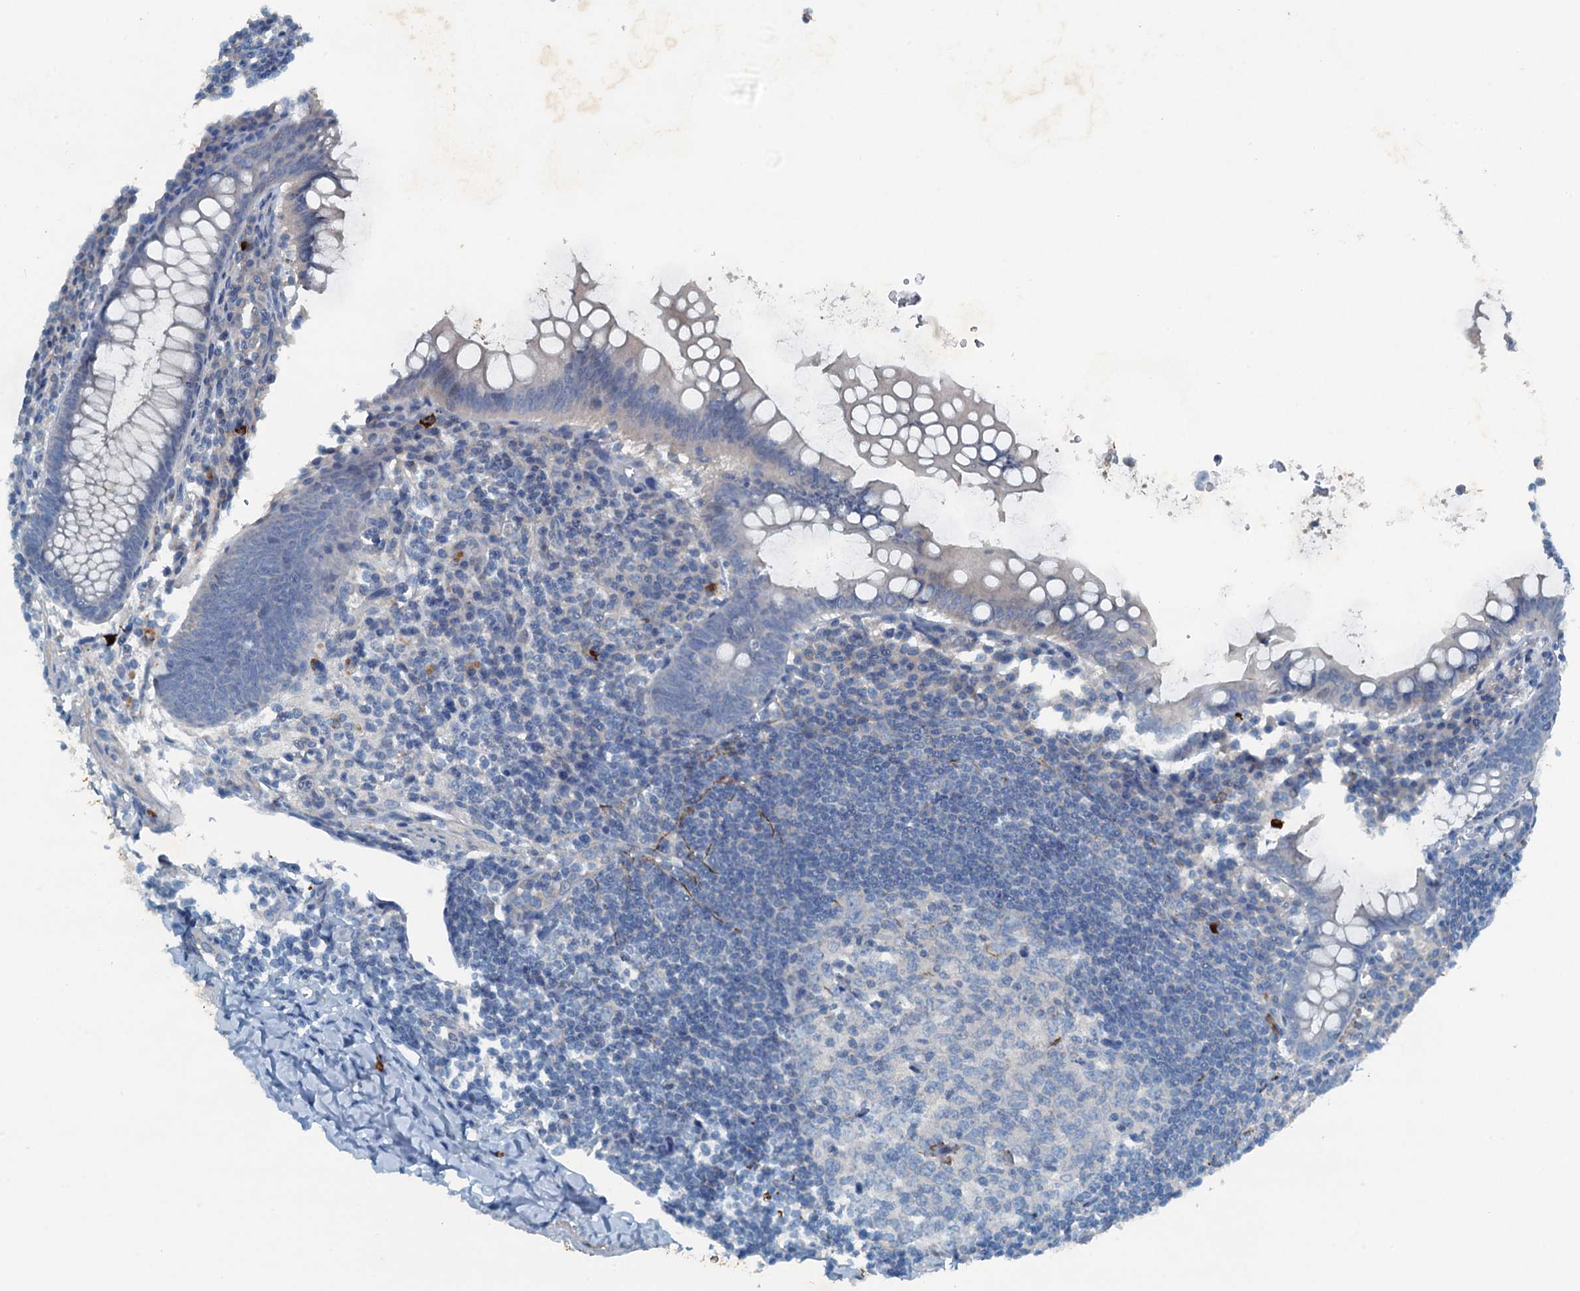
{"staining": {"intensity": "weak", "quantity": "<25%", "location": "cytoplasmic/membranous"}, "tissue": "appendix", "cell_type": "Glandular cells", "image_type": "normal", "snomed": [{"axis": "morphology", "description": "Normal tissue, NOS"}, {"axis": "topography", "description": "Appendix"}], "caption": "Immunohistochemistry (IHC) photomicrograph of normal appendix: human appendix stained with DAB (3,3'-diaminobenzidine) reveals no significant protein staining in glandular cells.", "gene": "CBLIF", "patient": {"sex": "female", "age": 33}}